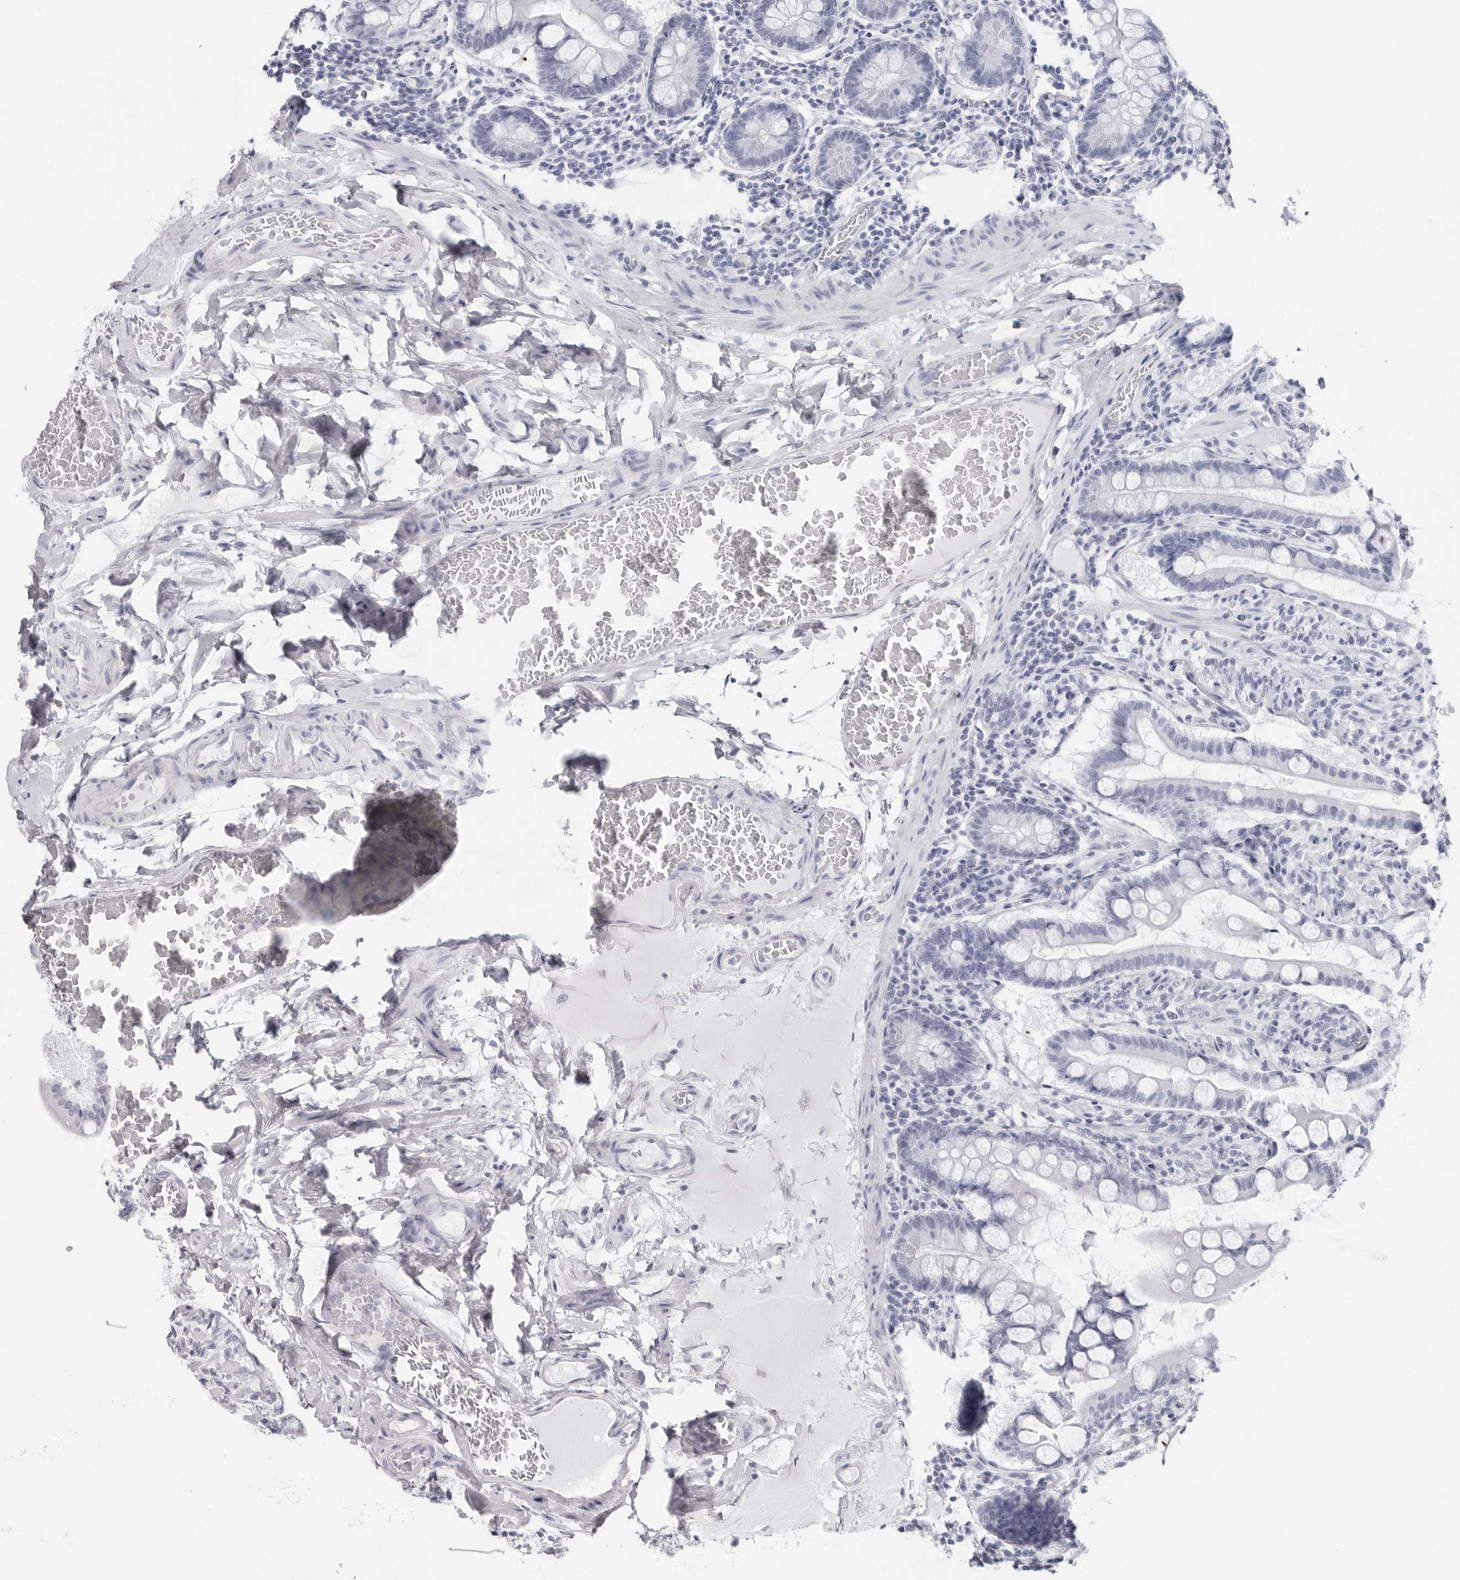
{"staining": {"intensity": "negative", "quantity": "none", "location": "none"}, "tissue": "small intestine", "cell_type": "Glandular cells", "image_type": "normal", "snomed": [{"axis": "morphology", "description": "Normal tissue, NOS"}, {"axis": "topography", "description": "Small intestine"}], "caption": "The histopathology image shows no significant positivity in glandular cells of small intestine. The staining is performed using DAB brown chromogen with nuclei counter-stained in using hematoxylin.", "gene": "CST2", "patient": {"sex": "male", "age": 41}}